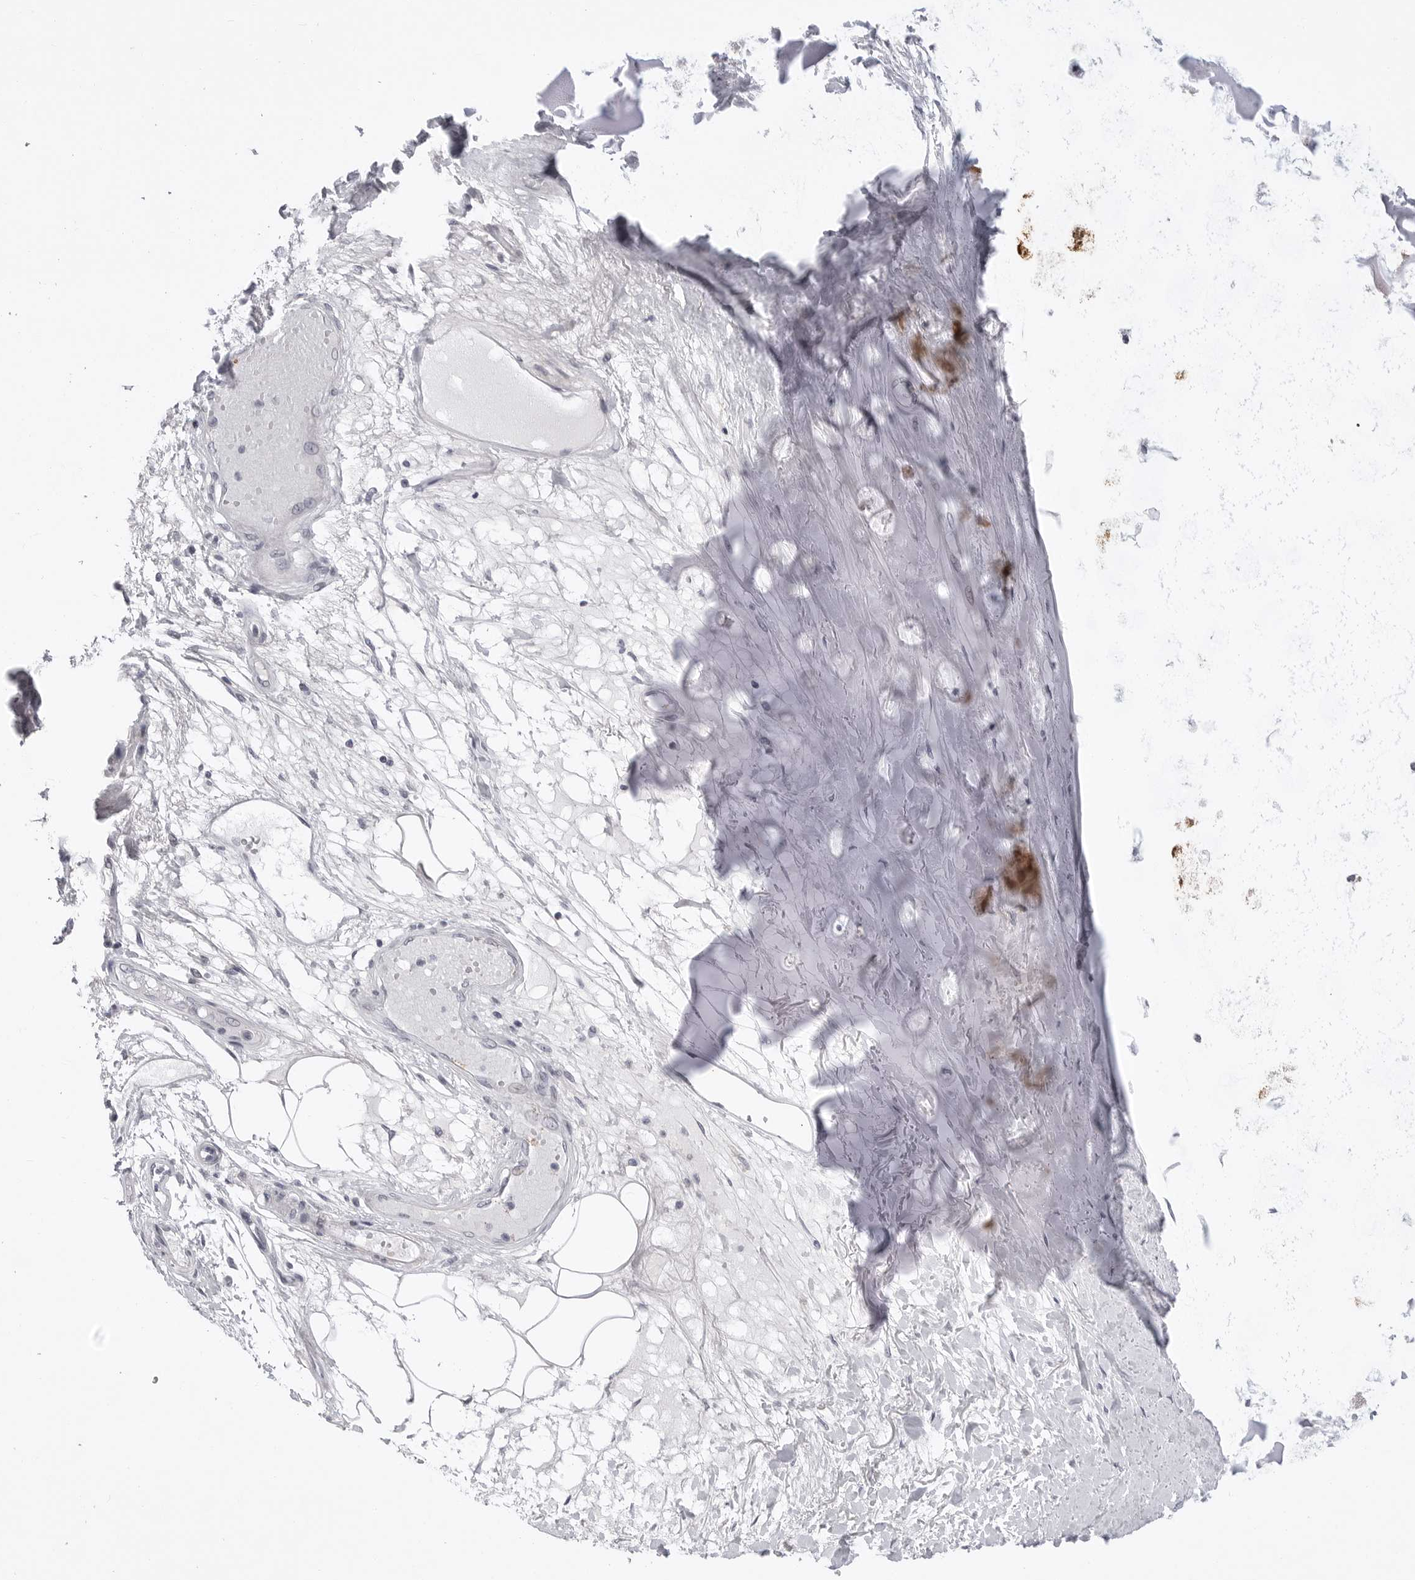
{"staining": {"intensity": "negative", "quantity": "none", "location": "none"}, "tissue": "adipose tissue", "cell_type": "Adipocytes", "image_type": "normal", "snomed": [{"axis": "morphology", "description": "Normal tissue, NOS"}, {"axis": "topography", "description": "Bronchus"}], "caption": "This histopathology image is of benign adipose tissue stained with immunohistochemistry (IHC) to label a protein in brown with the nuclei are counter-stained blue. There is no positivity in adipocytes.", "gene": "FBXO43", "patient": {"sex": "male", "age": 66}}